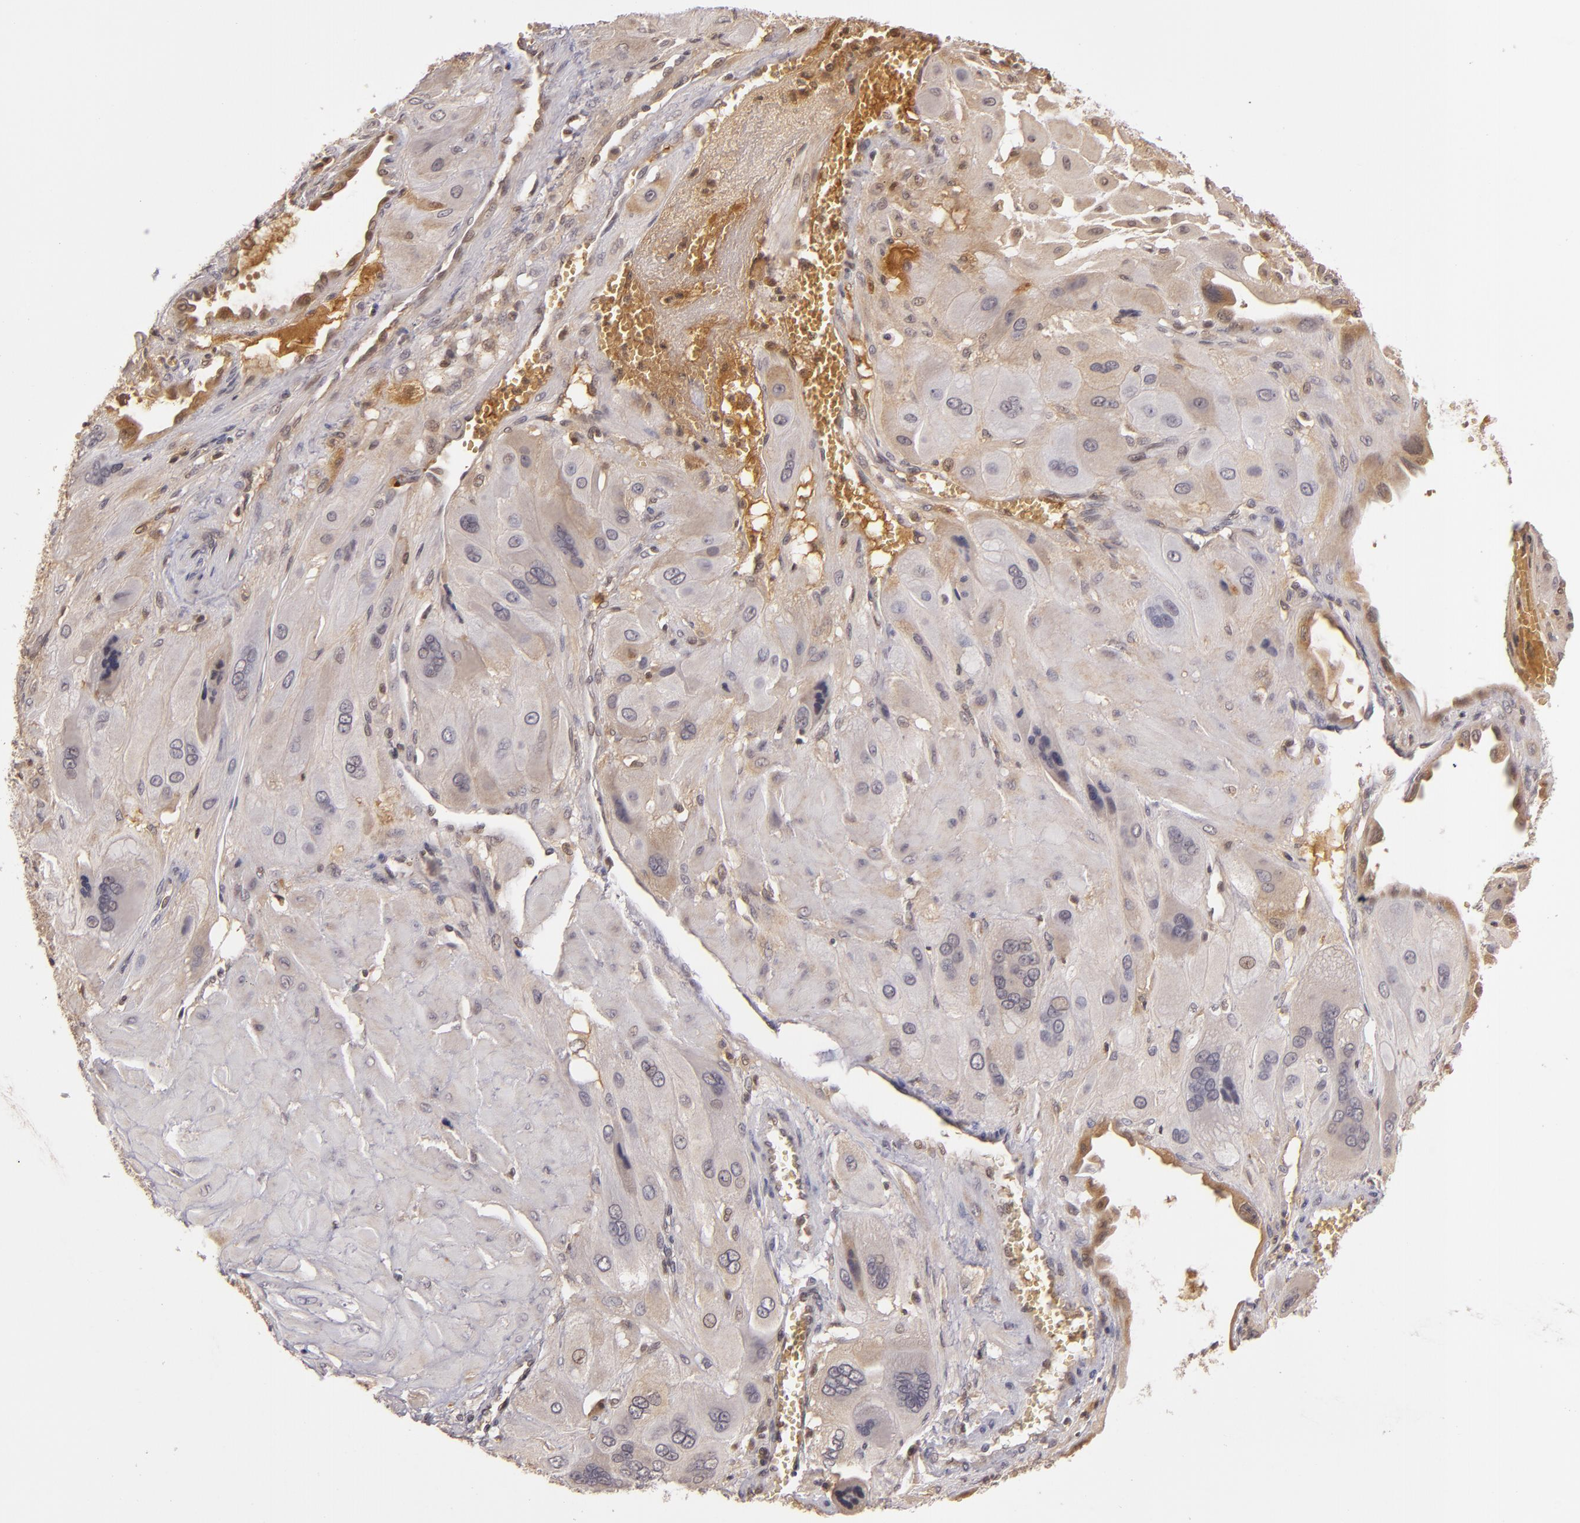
{"staining": {"intensity": "weak", "quantity": ">75%", "location": "cytoplasmic/membranous,nuclear"}, "tissue": "cervical cancer", "cell_type": "Tumor cells", "image_type": "cancer", "snomed": [{"axis": "morphology", "description": "Squamous cell carcinoma, NOS"}, {"axis": "topography", "description": "Cervix"}], "caption": "Squamous cell carcinoma (cervical) tissue demonstrates weak cytoplasmic/membranous and nuclear expression in approximately >75% of tumor cells, visualized by immunohistochemistry.", "gene": "LRG1", "patient": {"sex": "female", "age": 34}}